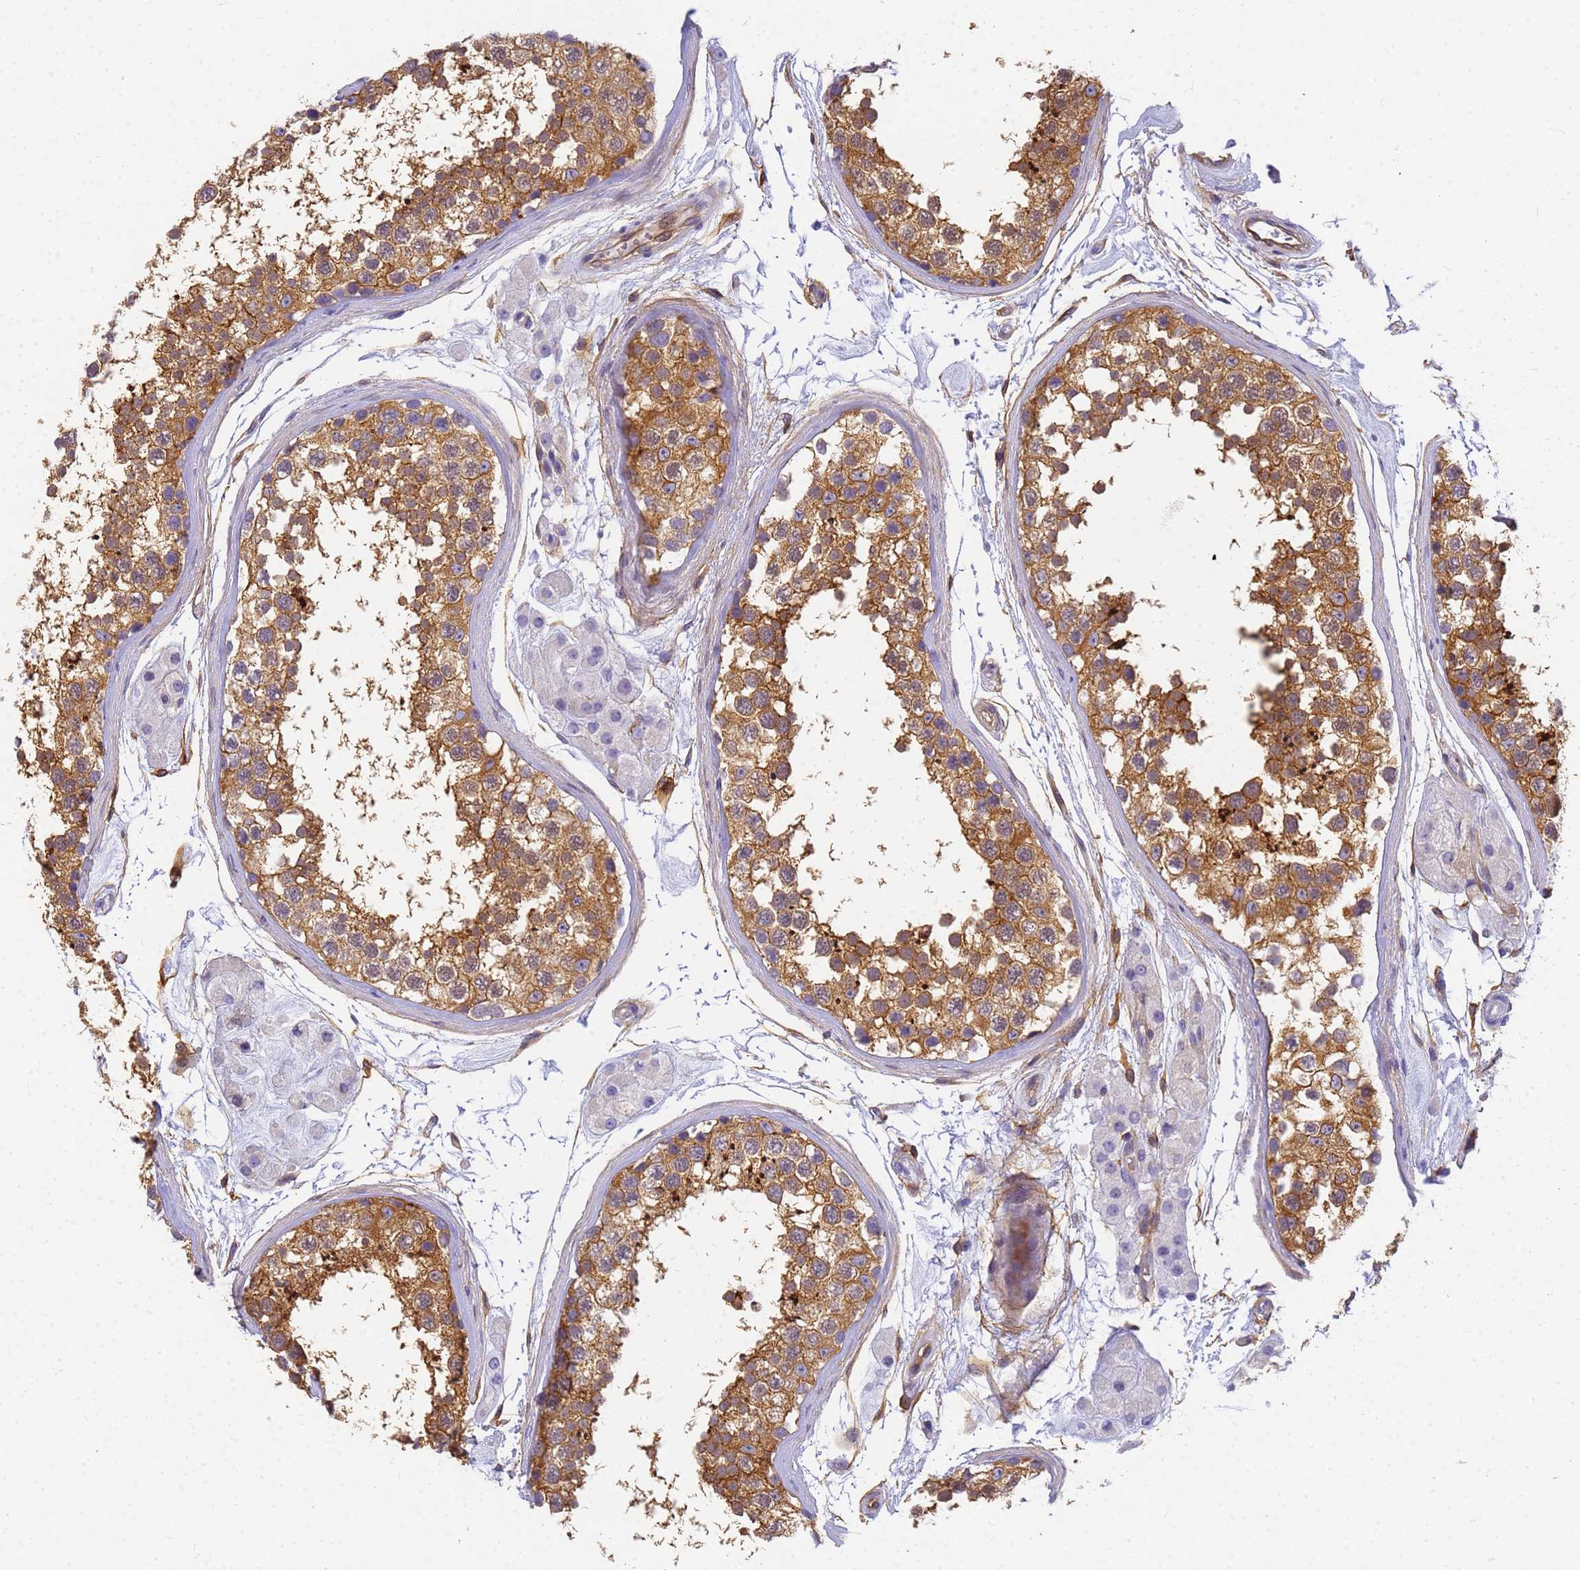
{"staining": {"intensity": "moderate", "quantity": ">75%", "location": "cytoplasmic/membranous"}, "tissue": "testis", "cell_type": "Cells in seminiferous ducts", "image_type": "normal", "snomed": [{"axis": "morphology", "description": "Normal tissue, NOS"}, {"axis": "topography", "description": "Testis"}], "caption": "Protein analysis of normal testis shows moderate cytoplasmic/membranous staining in about >75% of cells in seminiferous ducts.", "gene": "MVB12A", "patient": {"sex": "male", "age": 56}}